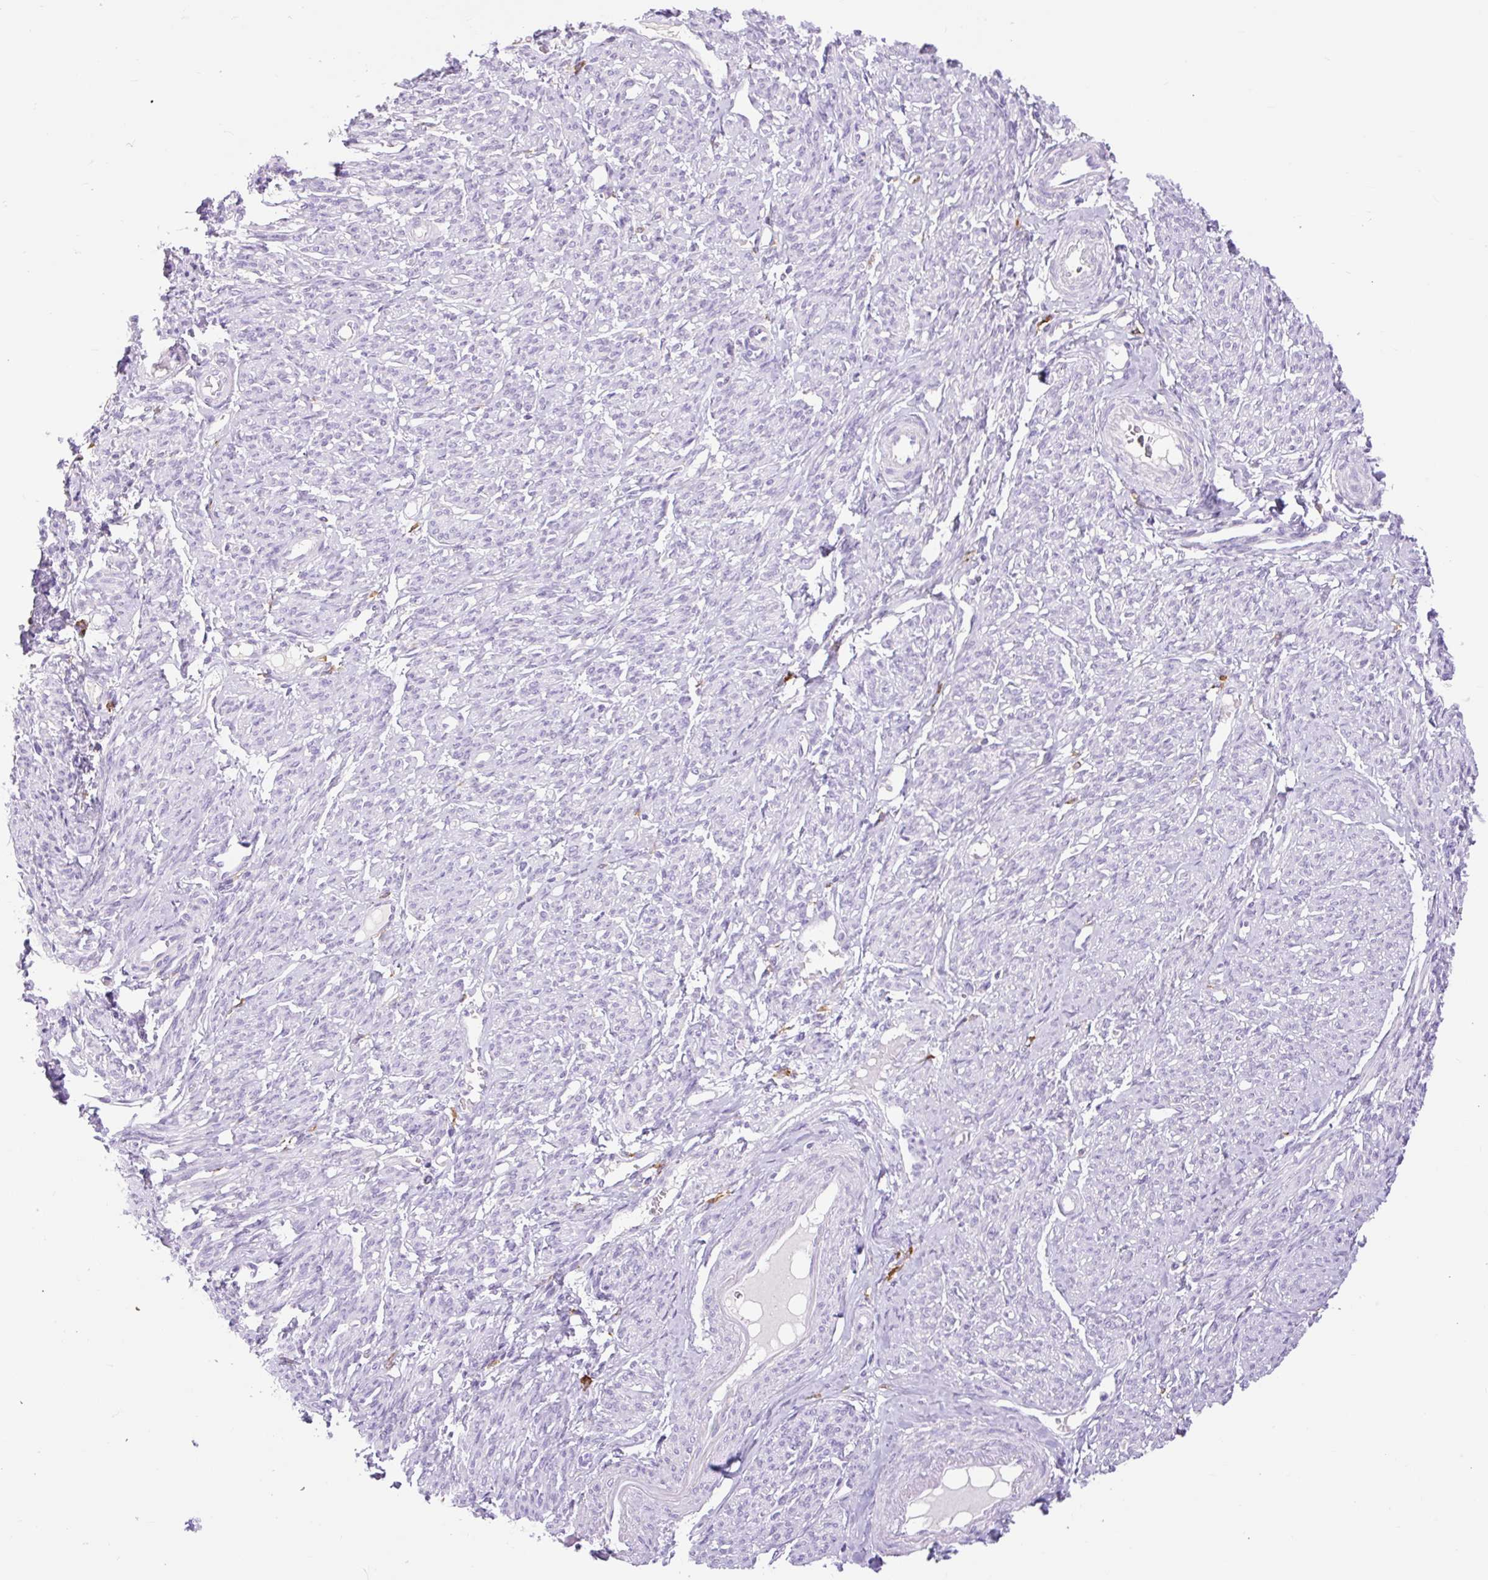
{"staining": {"intensity": "negative", "quantity": "none", "location": "none"}, "tissue": "smooth muscle", "cell_type": "Smooth muscle cells", "image_type": "normal", "snomed": [{"axis": "morphology", "description": "Normal tissue, NOS"}, {"axis": "topography", "description": "Smooth muscle"}], "caption": "An immunohistochemistry (IHC) micrograph of unremarkable smooth muscle is shown. There is no staining in smooth muscle cells of smooth muscle.", "gene": "SIGLEC1", "patient": {"sex": "female", "age": 65}}